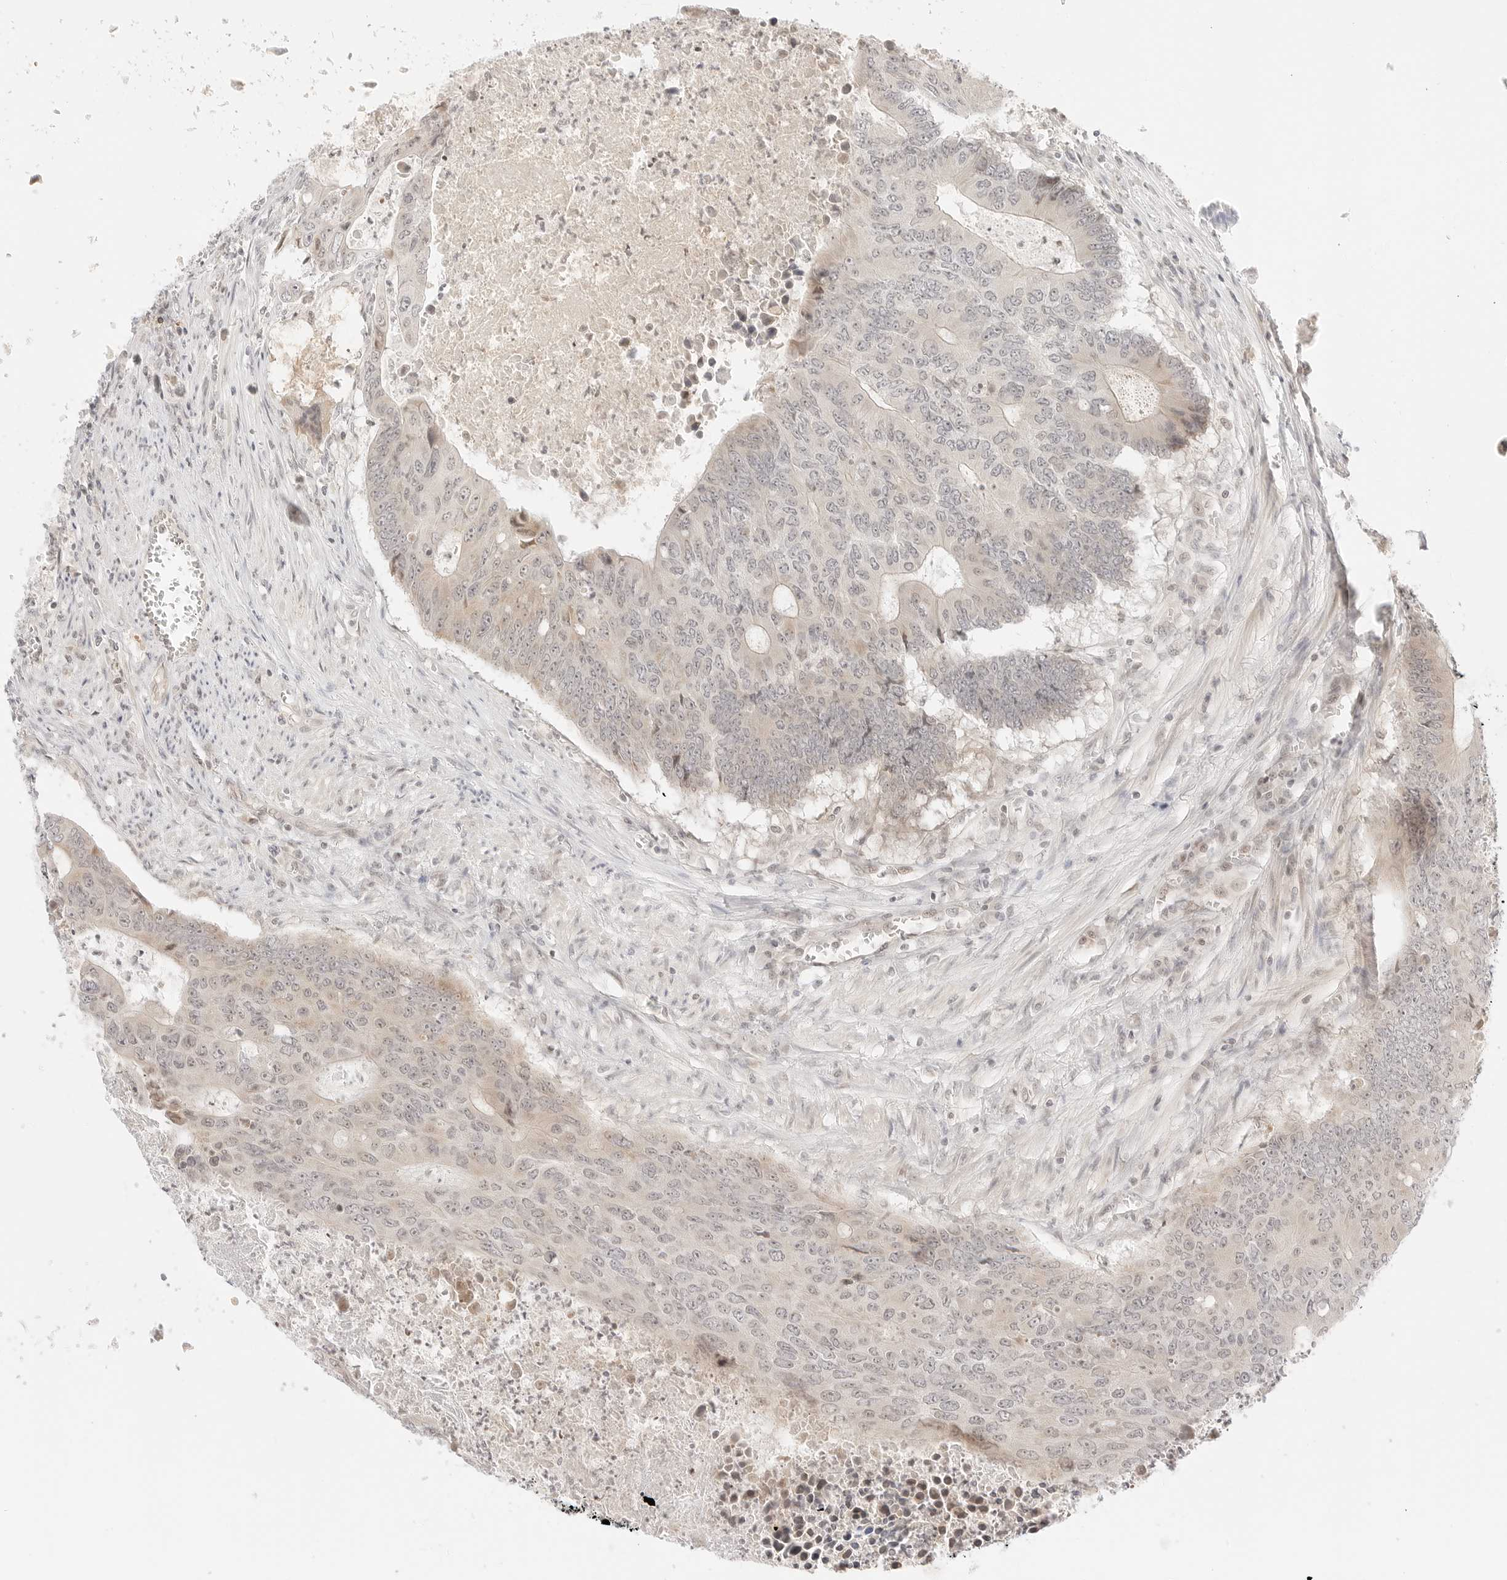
{"staining": {"intensity": "negative", "quantity": "none", "location": "none"}, "tissue": "colorectal cancer", "cell_type": "Tumor cells", "image_type": "cancer", "snomed": [{"axis": "morphology", "description": "Adenocarcinoma, NOS"}, {"axis": "topography", "description": "Colon"}], "caption": "IHC of human colorectal adenocarcinoma exhibits no staining in tumor cells.", "gene": "RPS6KL1", "patient": {"sex": "male", "age": 87}}